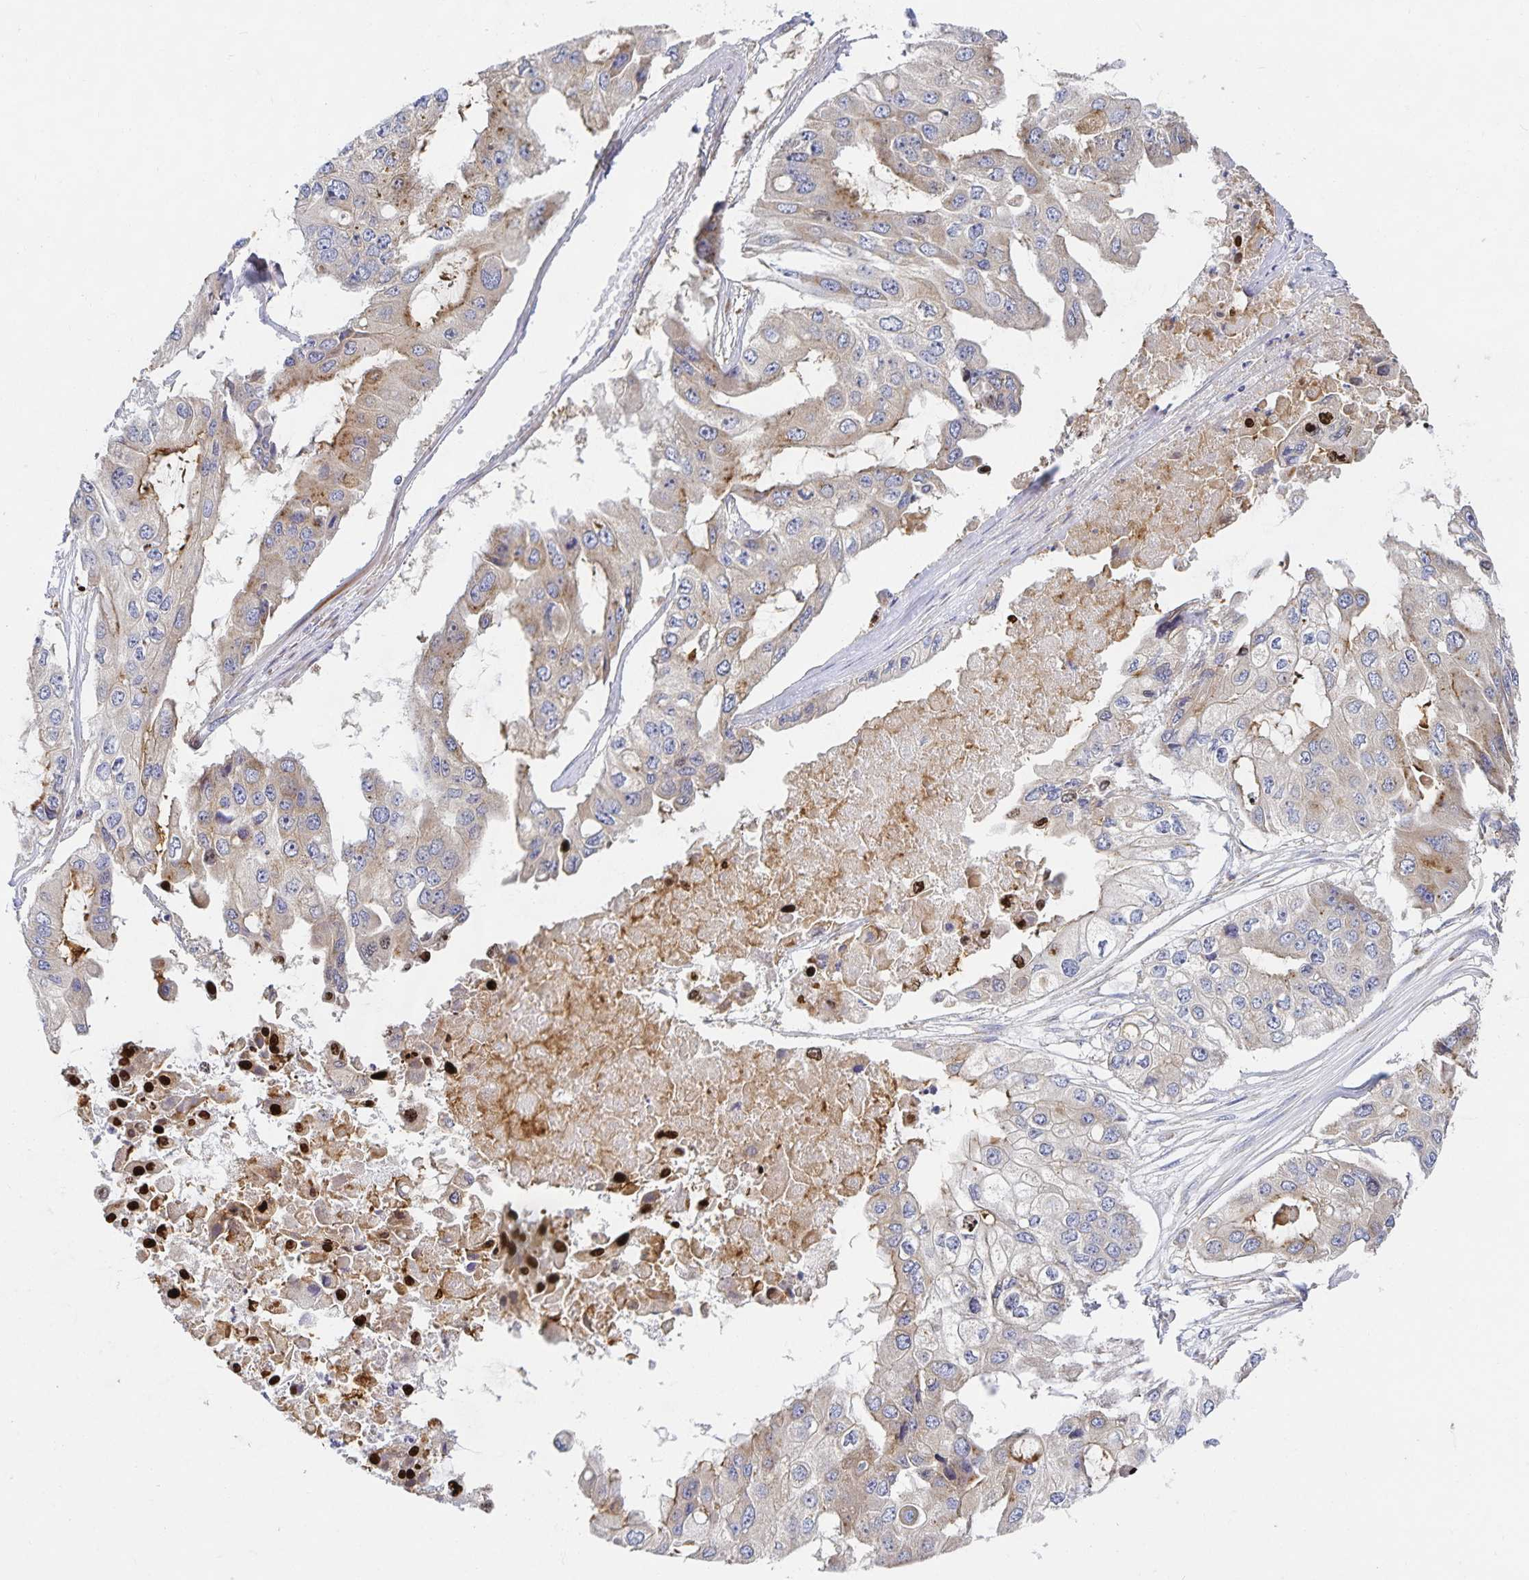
{"staining": {"intensity": "weak", "quantity": "<25%", "location": "cytoplasmic/membranous"}, "tissue": "ovarian cancer", "cell_type": "Tumor cells", "image_type": "cancer", "snomed": [{"axis": "morphology", "description": "Cystadenocarcinoma, serous, NOS"}, {"axis": "topography", "description": "Ovary"}], "caption": "Ovarian cancer was stained to show a protein in brown. There is no significant expression in tumor cells. Nuclei are stained in blue.", "gene": "NOMO1", "patient": {"sex": "female", "age": 56}}